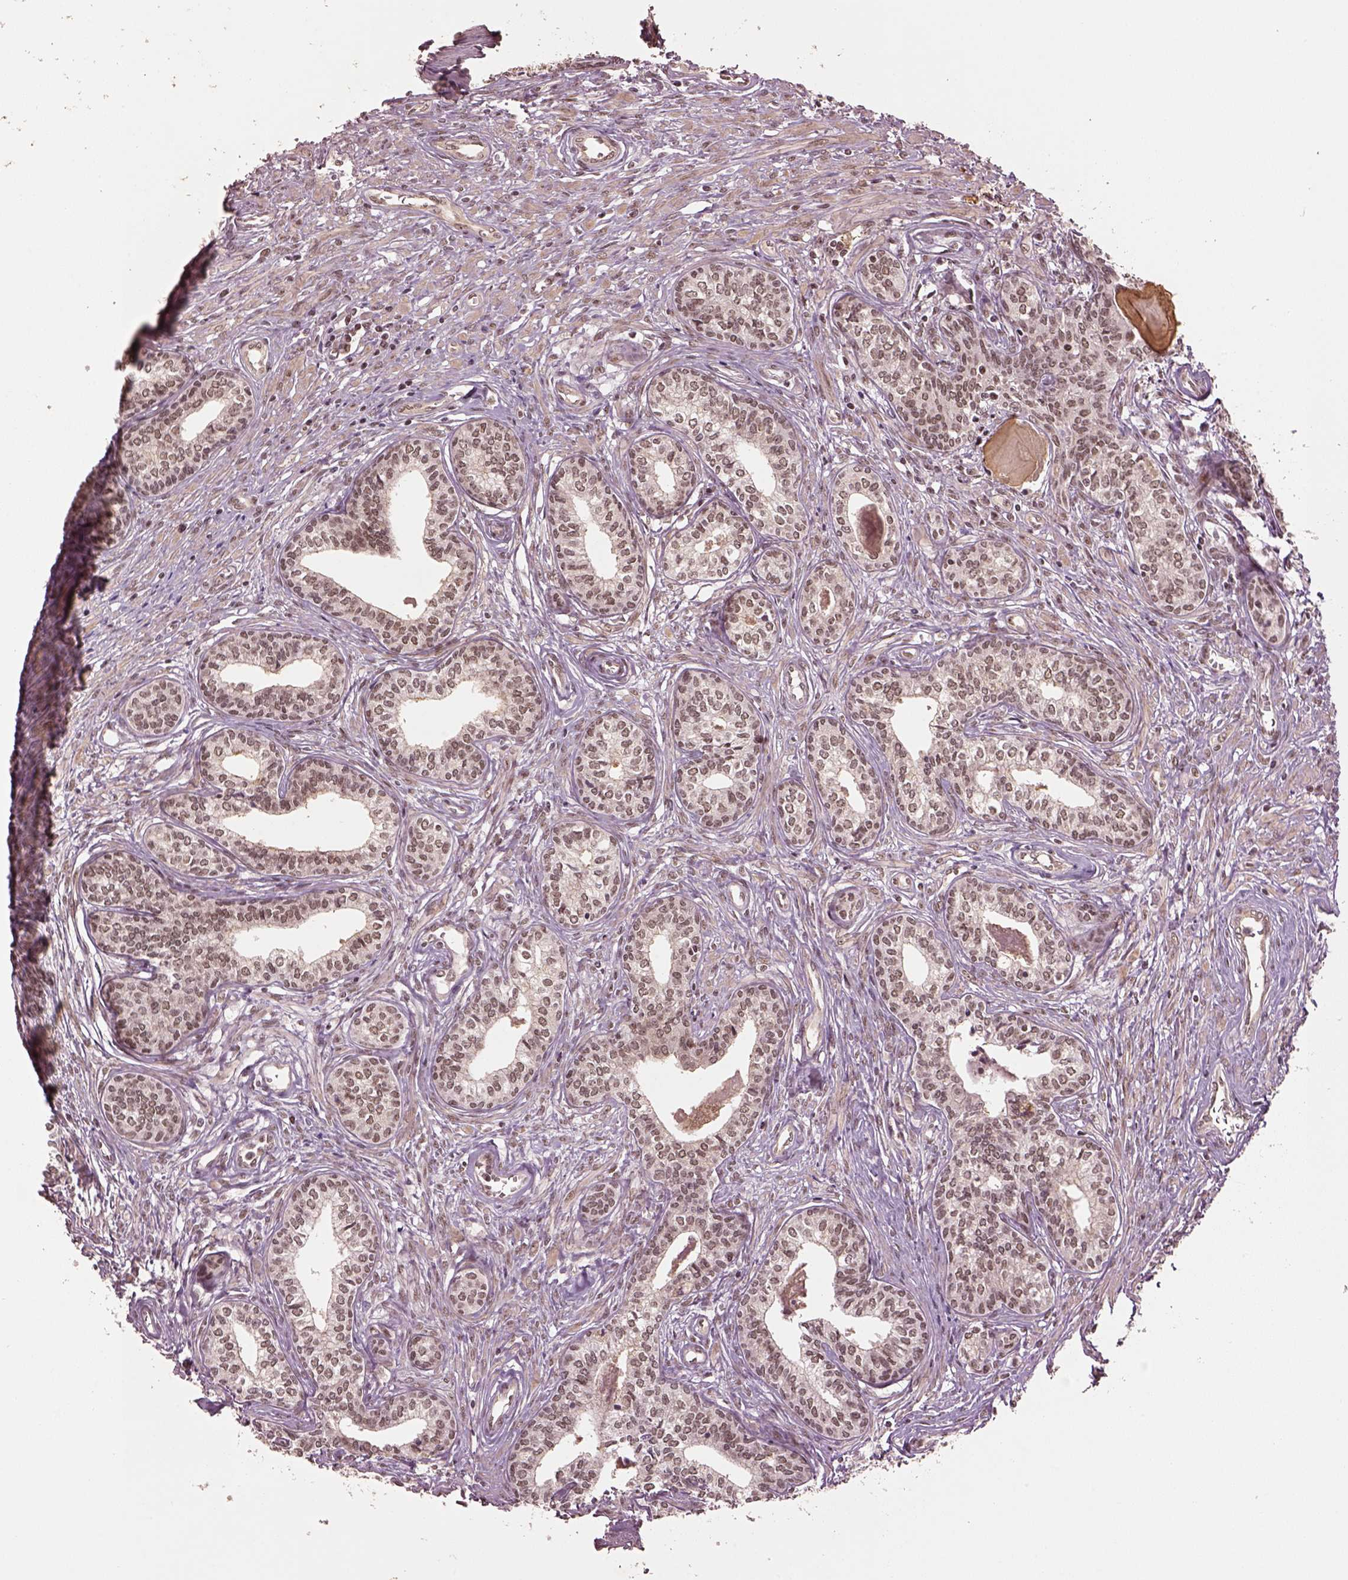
{"staining": {"intensity": "moderate", "quantity": ">75%", "location": "nuclear"}, "tissue": "prostate", "cell_type": "Glandular cells", "image_type": "normal", "snomed": [{"axis": "morphology", "description": "Normal tissue, NOS"}, {"axis": "topography", "description": "Prostate"}], "caption": "Immunohistochemistry of normal prostate reveals medium levels of moderate nuclear positivity in about >75% of glandular cells.", "gene": "BRD9", "patient": {"sex": "male", "age": 60}}